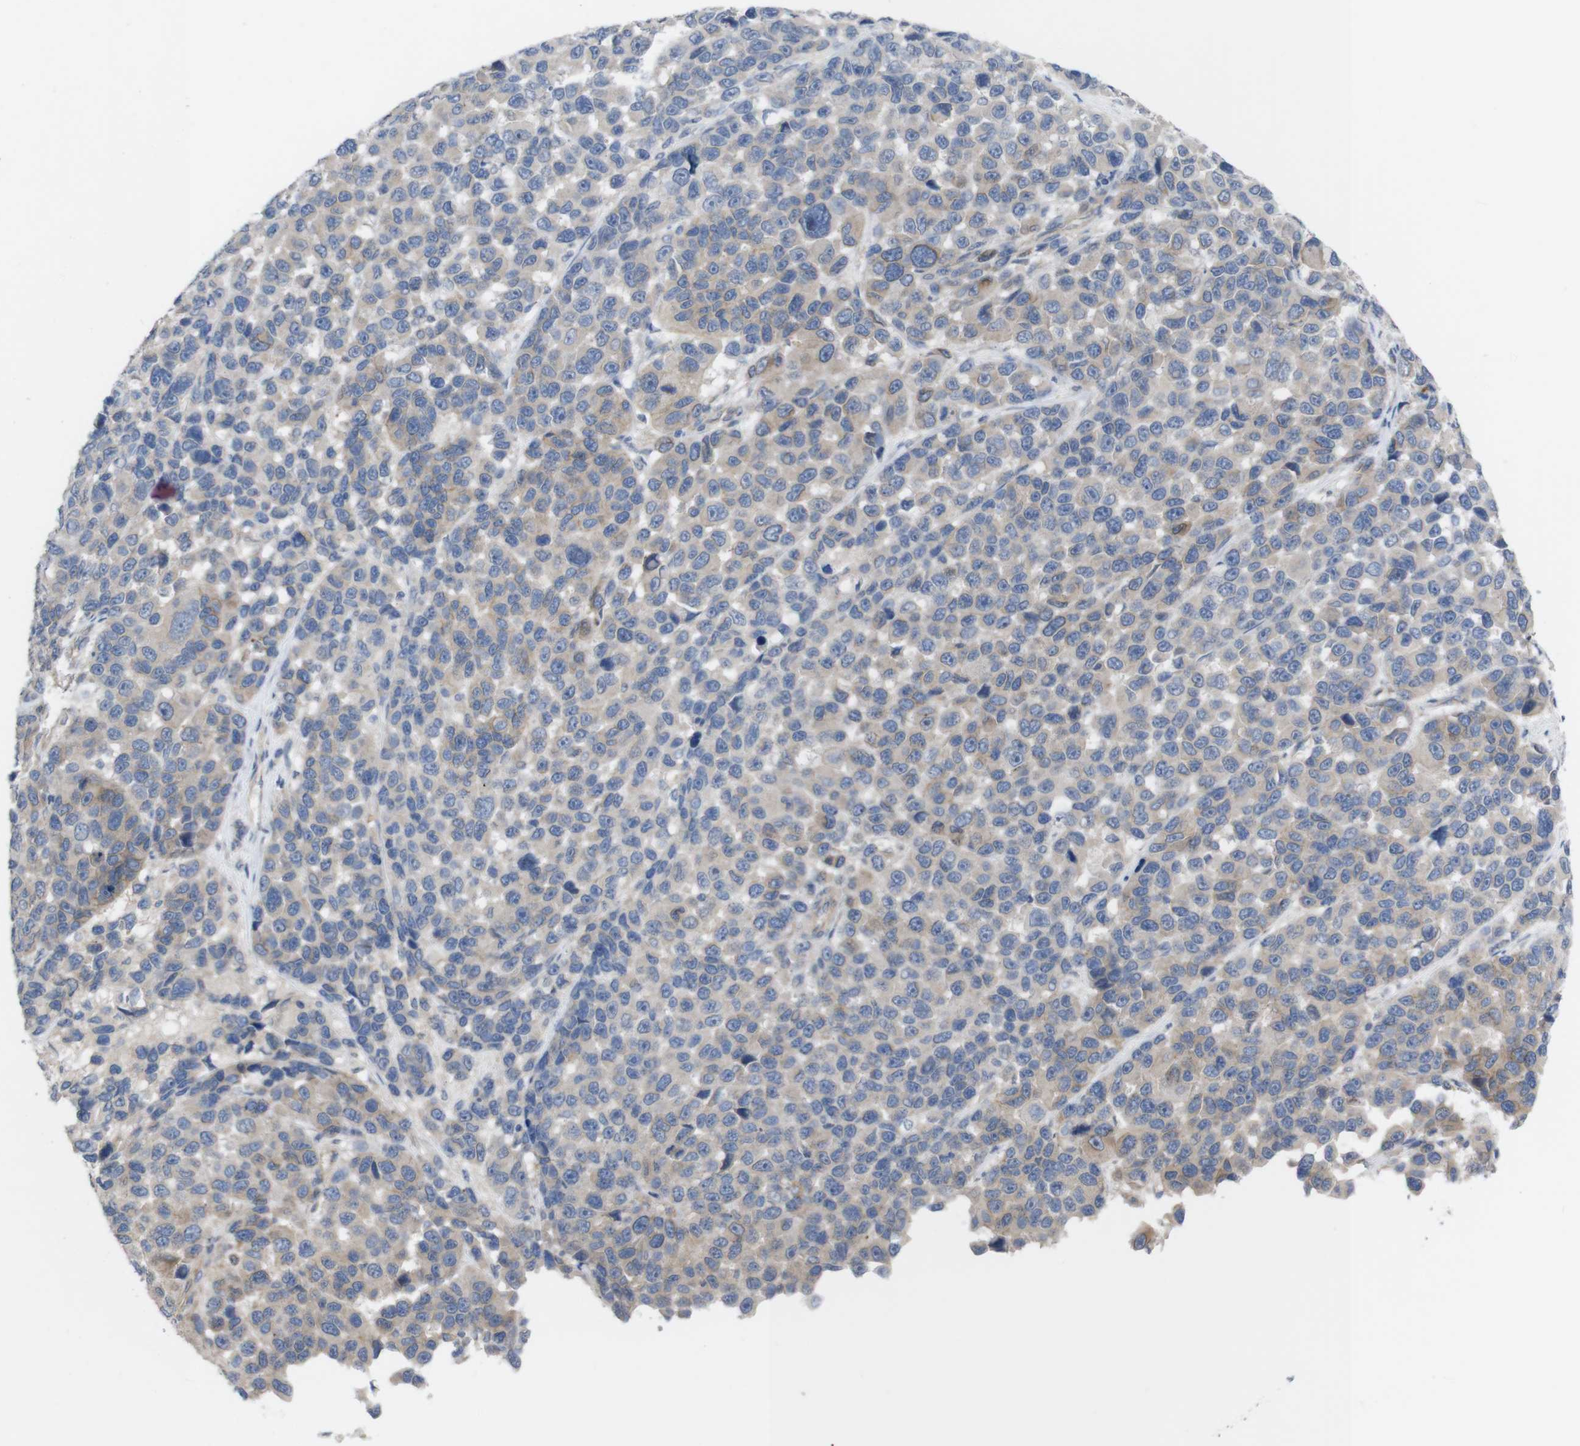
{"staining": {"intensity": "moderate", "quantity": "25%-75%", "location": "cytoplasmic/membranous"}, "tissue": "melanoma", "cell_type": "Tumor cells", "image_type": "cancer", "snomed": [{"axis": "morphology", "description": "Malignant melanoma, NOS"}, {"axis": "topography", "description": "Skin"}], "caption": "Melanoma stained for a protein demonstrates moderate cytoplasmic/membranous positivity in tumor cells.", "gene": "KIDINS220", "patient": {"sex": "male", "age": 53}}